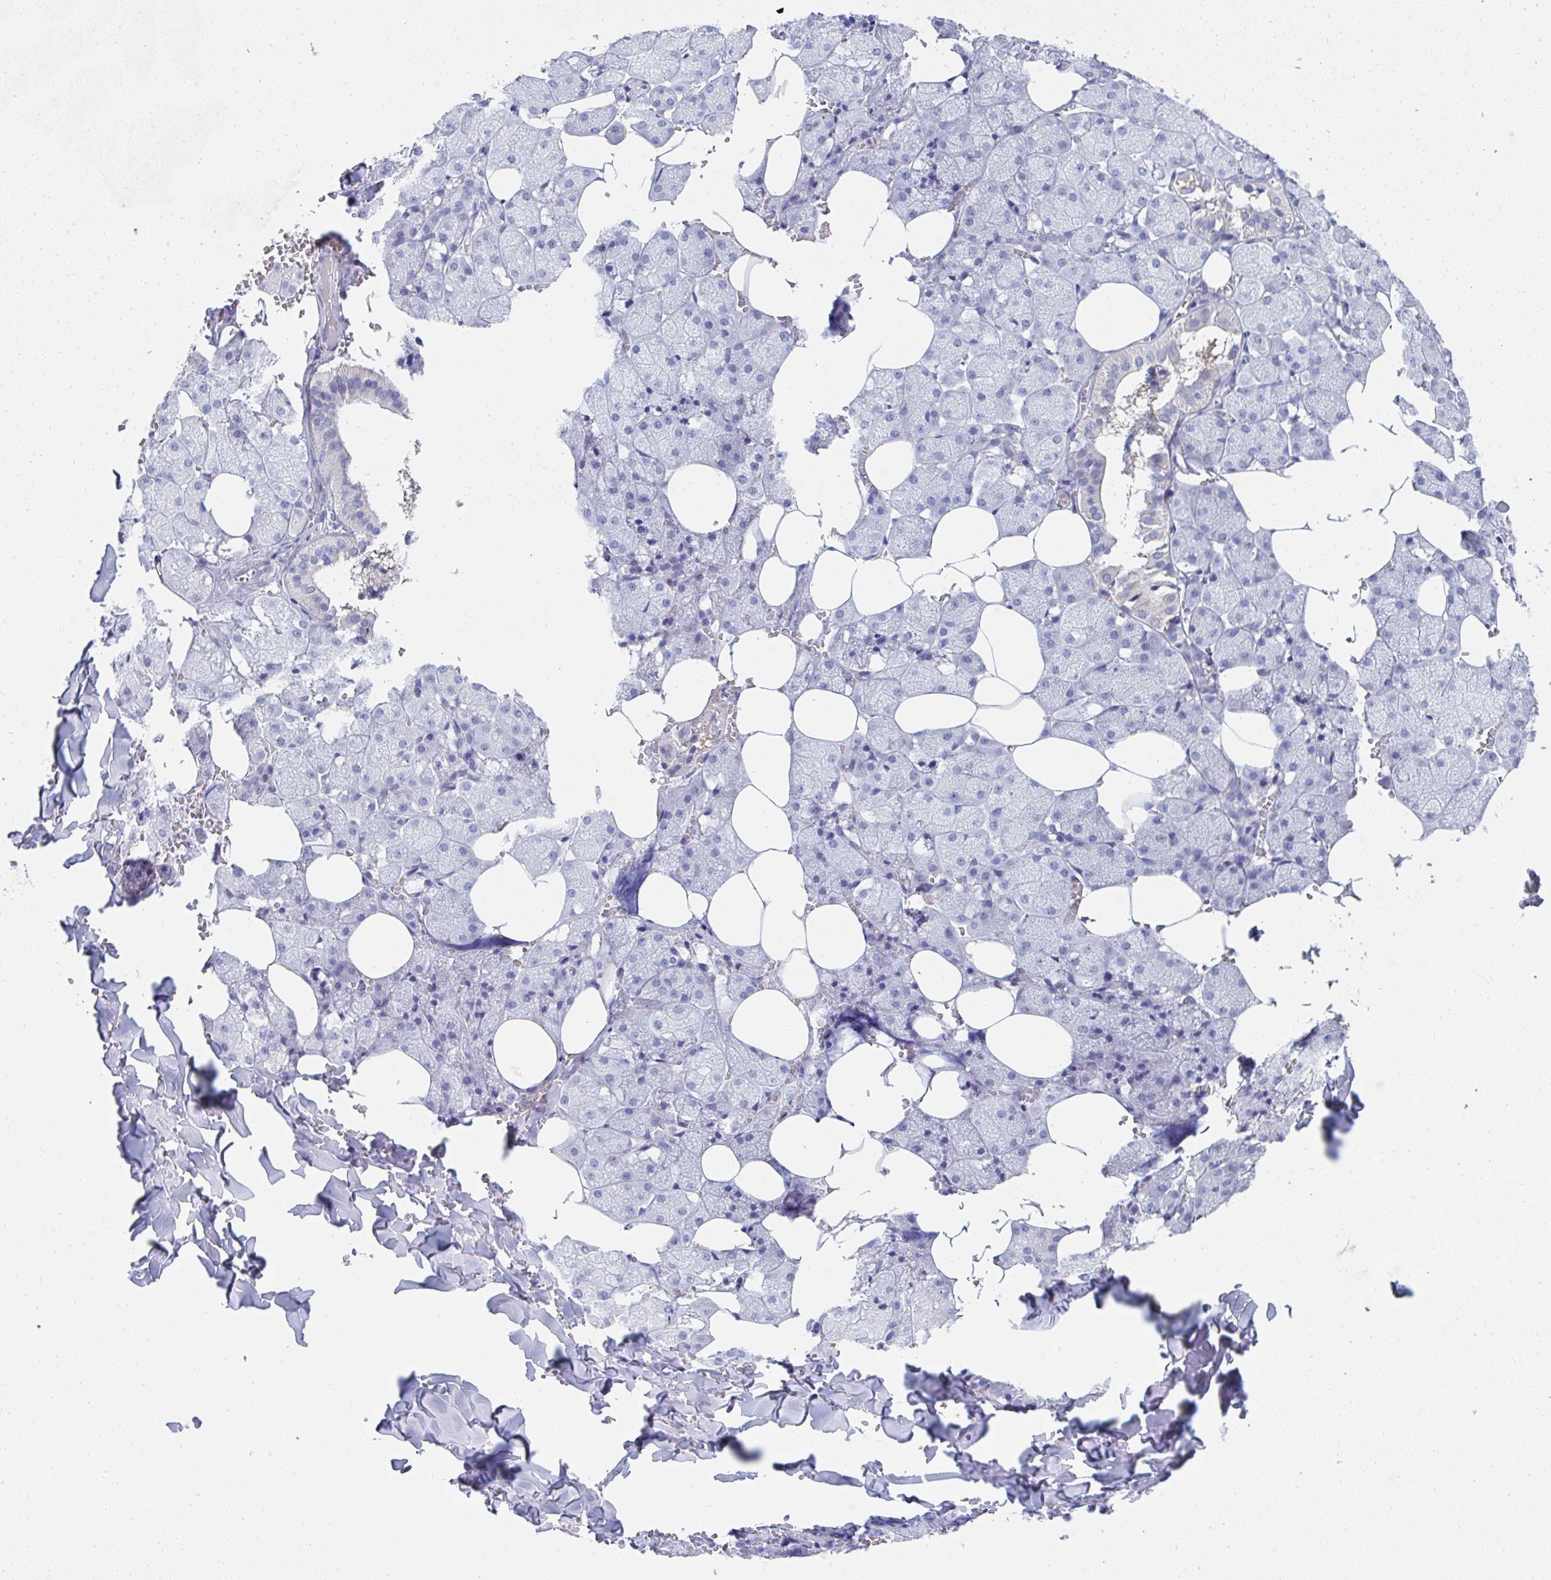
{"staining": {"intensity": "negative", "quantity": "none", "location": "none"}, "tissue": "salivary gland", "cell_type": "Glandular cells", "image_type": "normal", "snomed": [{"axis": "morphology", "description": "Normal tissue, NOS"}, {"axis": "topography", "description": "Salivary gland"}, {"axis": "topography", "description": "Peripheral nerve tissue"}], "caption": "A high-resolution micrograph shows IHC staining of normal salivary gland, which shows no significant staining in glandular cells. Nuclei are stained in blue.", "gene": "MGAM2", "patient": {"sex": "male", "age": 38}}